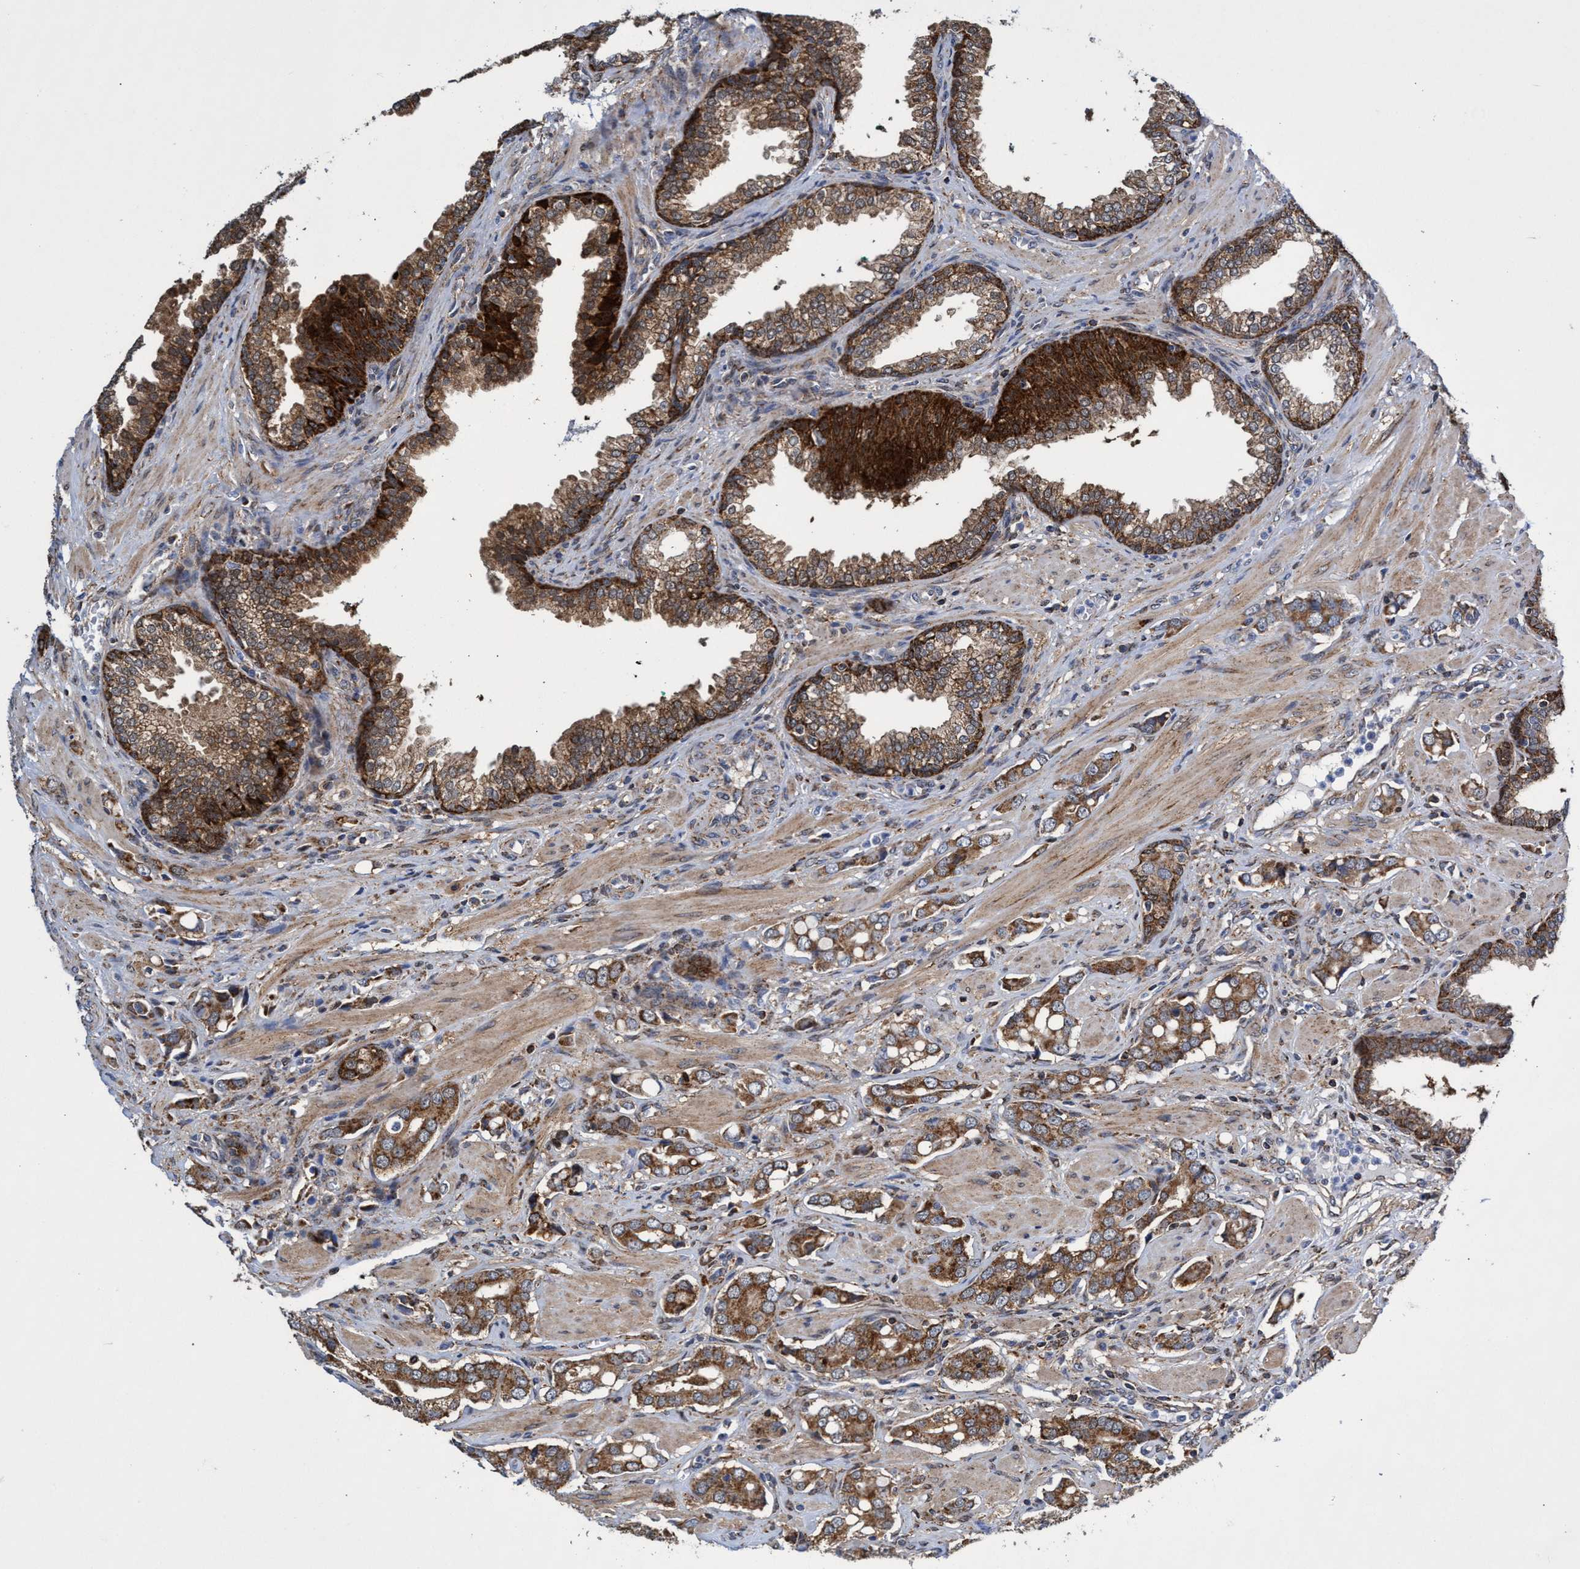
{"staining": {"intensity": "moderate", "quantity": ">75%", "location": "cytoplasmic/membranous"}, "tissue": "prostate cancer", "cell_type": "Tumor cells", "image_type": "cancer", "snomed": [{"axis": "morphology", "description": "Adenocarcinoma, High grade"}, {"axis": "topography", "description": "Prostate"}], "caption": "Protein expression analysis of prostate cancer (high-grade adenocarcinoma) displays moderate cytoplasmic/membranous positivity in about >75% of tumor cells.", "gene": "CRYZ", "patient": {"sex": "male", "age": 52}}